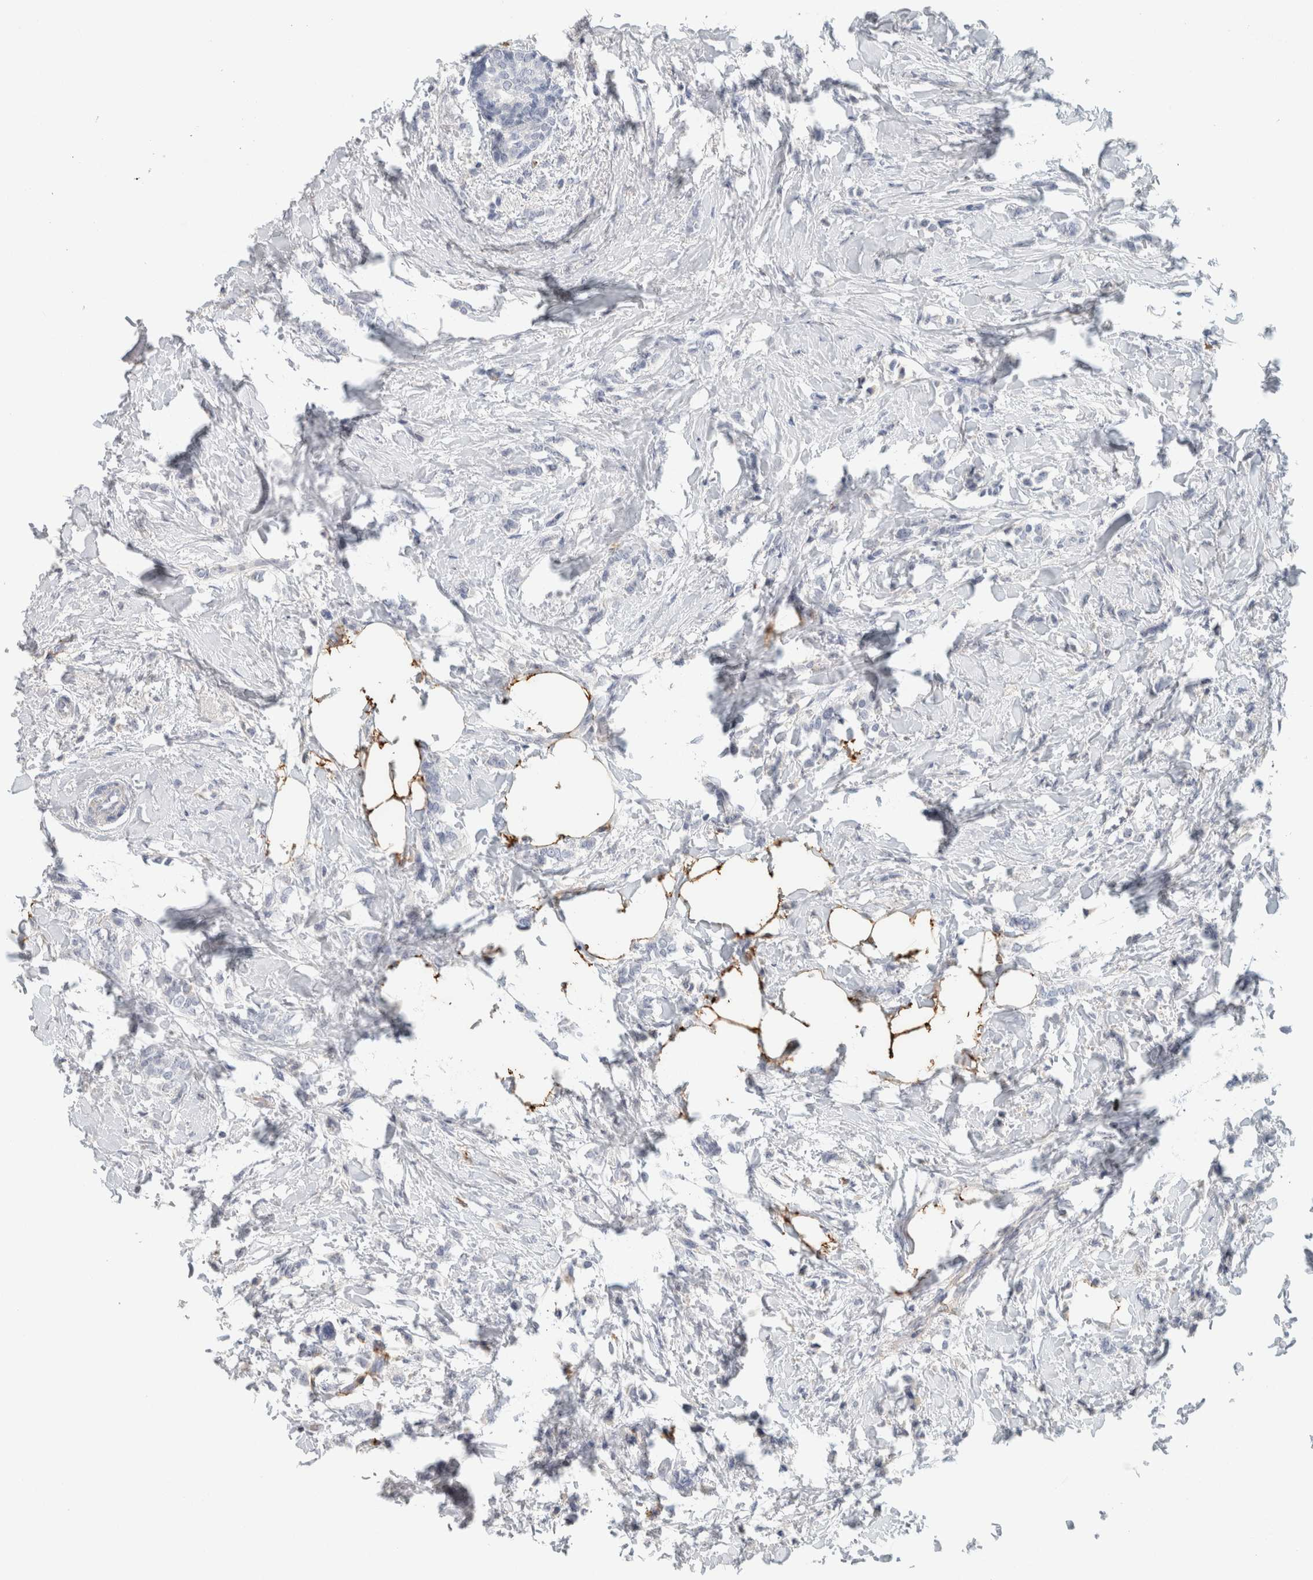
{"staining": {"intensity": "negative", "quantity": "none", "location": "none"}, "tissue": "breast cancer", "cell_type": "Tumor cells", "image_type": "cancer", "snomed": [{"axis": "morphology", "description": "Lobular carcinoma, in situ"}, {"axis": "morphology", "description": "Lobular carcinoma"}, {"axis": "topography", "description": "Breast"}], "caption": "The micrograph demonstrates no staining of tumor cells in breast cancer (lobular carcinoma in situ). (DAB (3,3'-diaminobenzidine) immunohistochemistry (IHC), high magnification).", "gene": "CD36", "patient": {"sex": "female", "age": 41}}